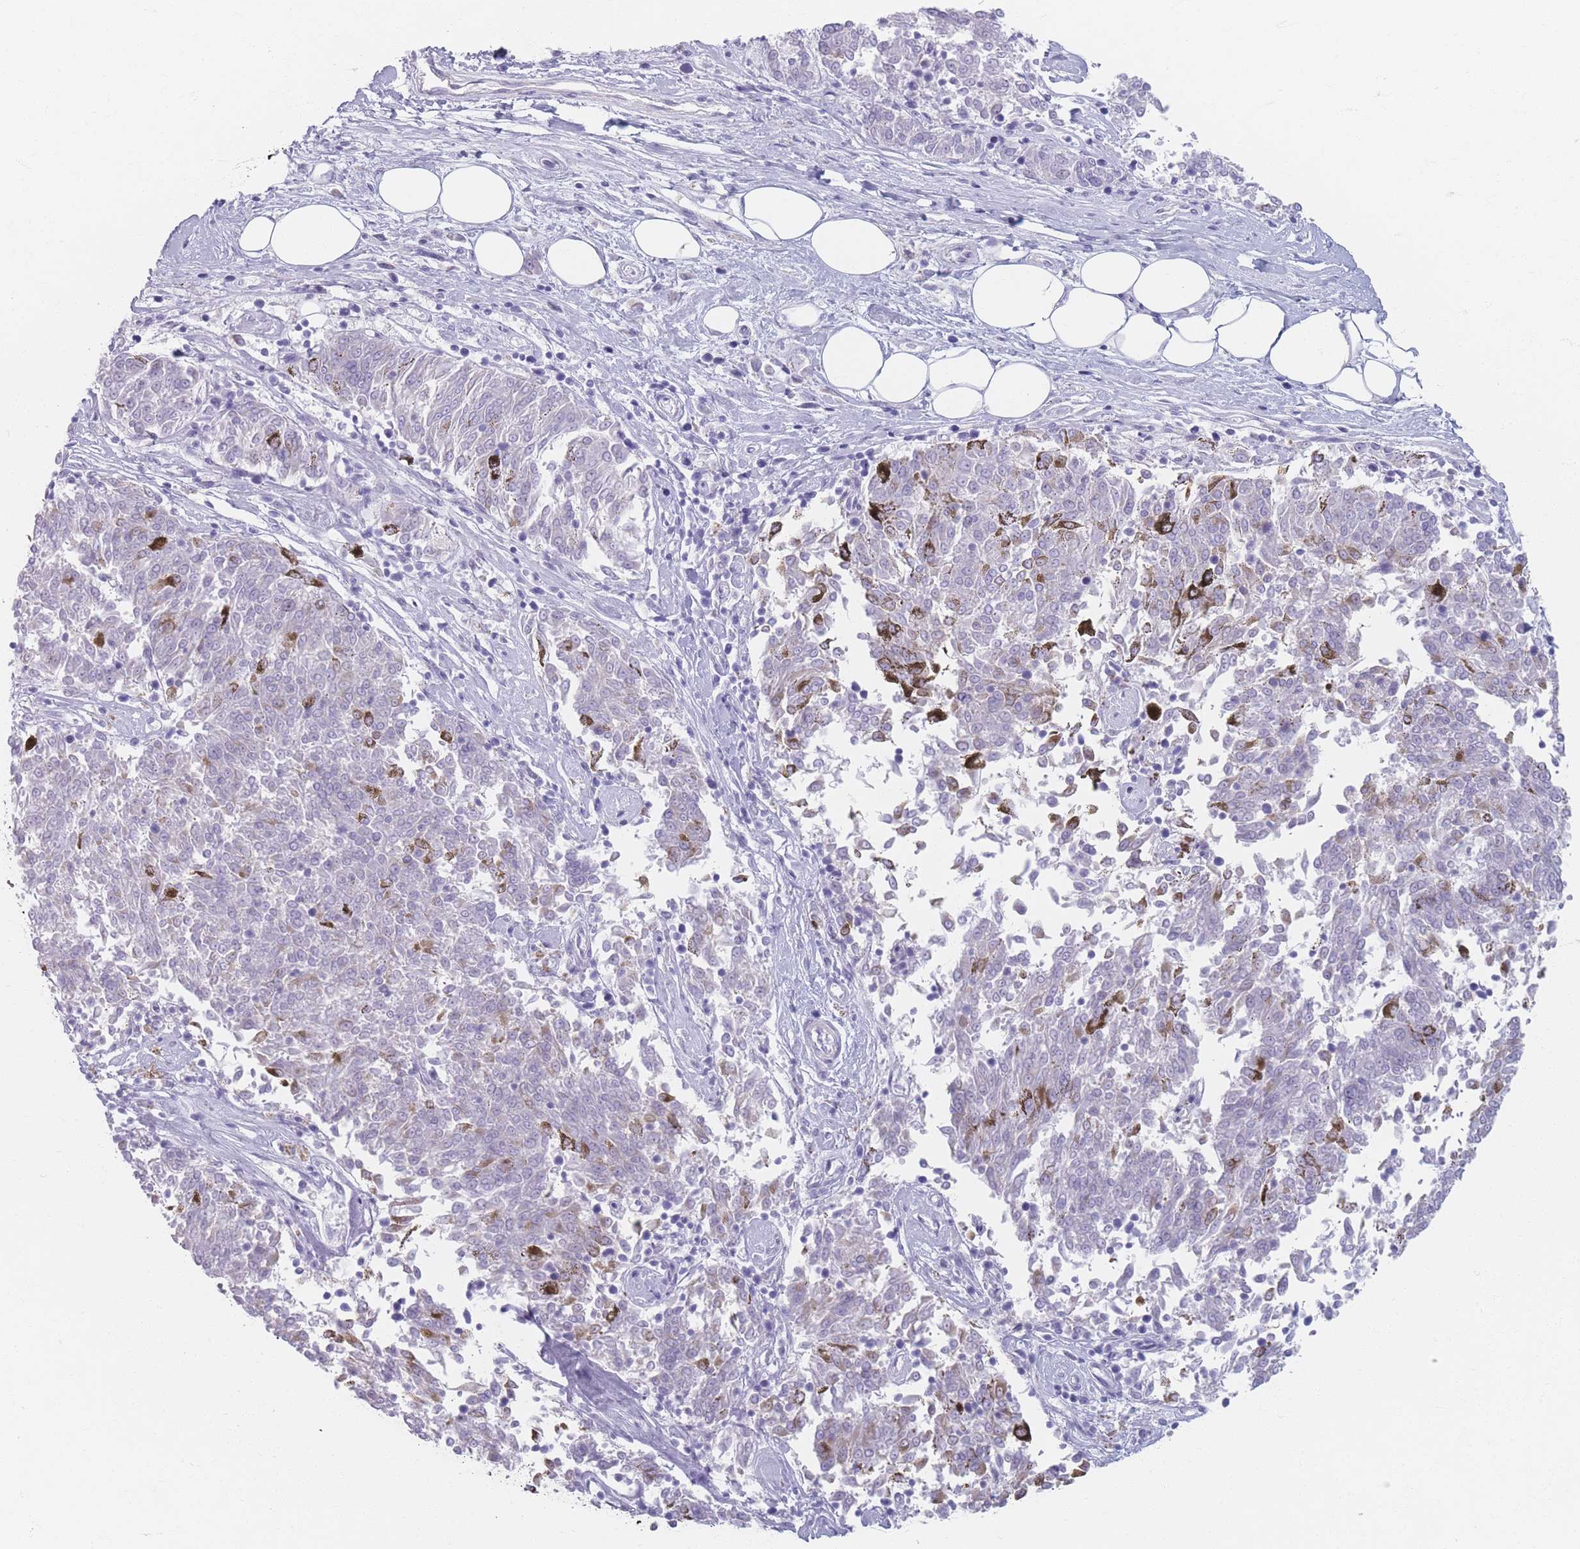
{"staining": {"intensity": "negative", "quantity": "none", "location": "none"}, "tissue": "melanoma", "cell_type": "Tumor cells", "image_type": "cancer", "snomed": [{"axis": "morphology", "description": "Malignant melanoma, NOS"}, {"axis": "topography", "description": "Skin"}], "caption": "There is no significant positivity in tumor cells of melanoma.", "gene": "PIGM", "patient": {"sex": "female", "age": 72}}